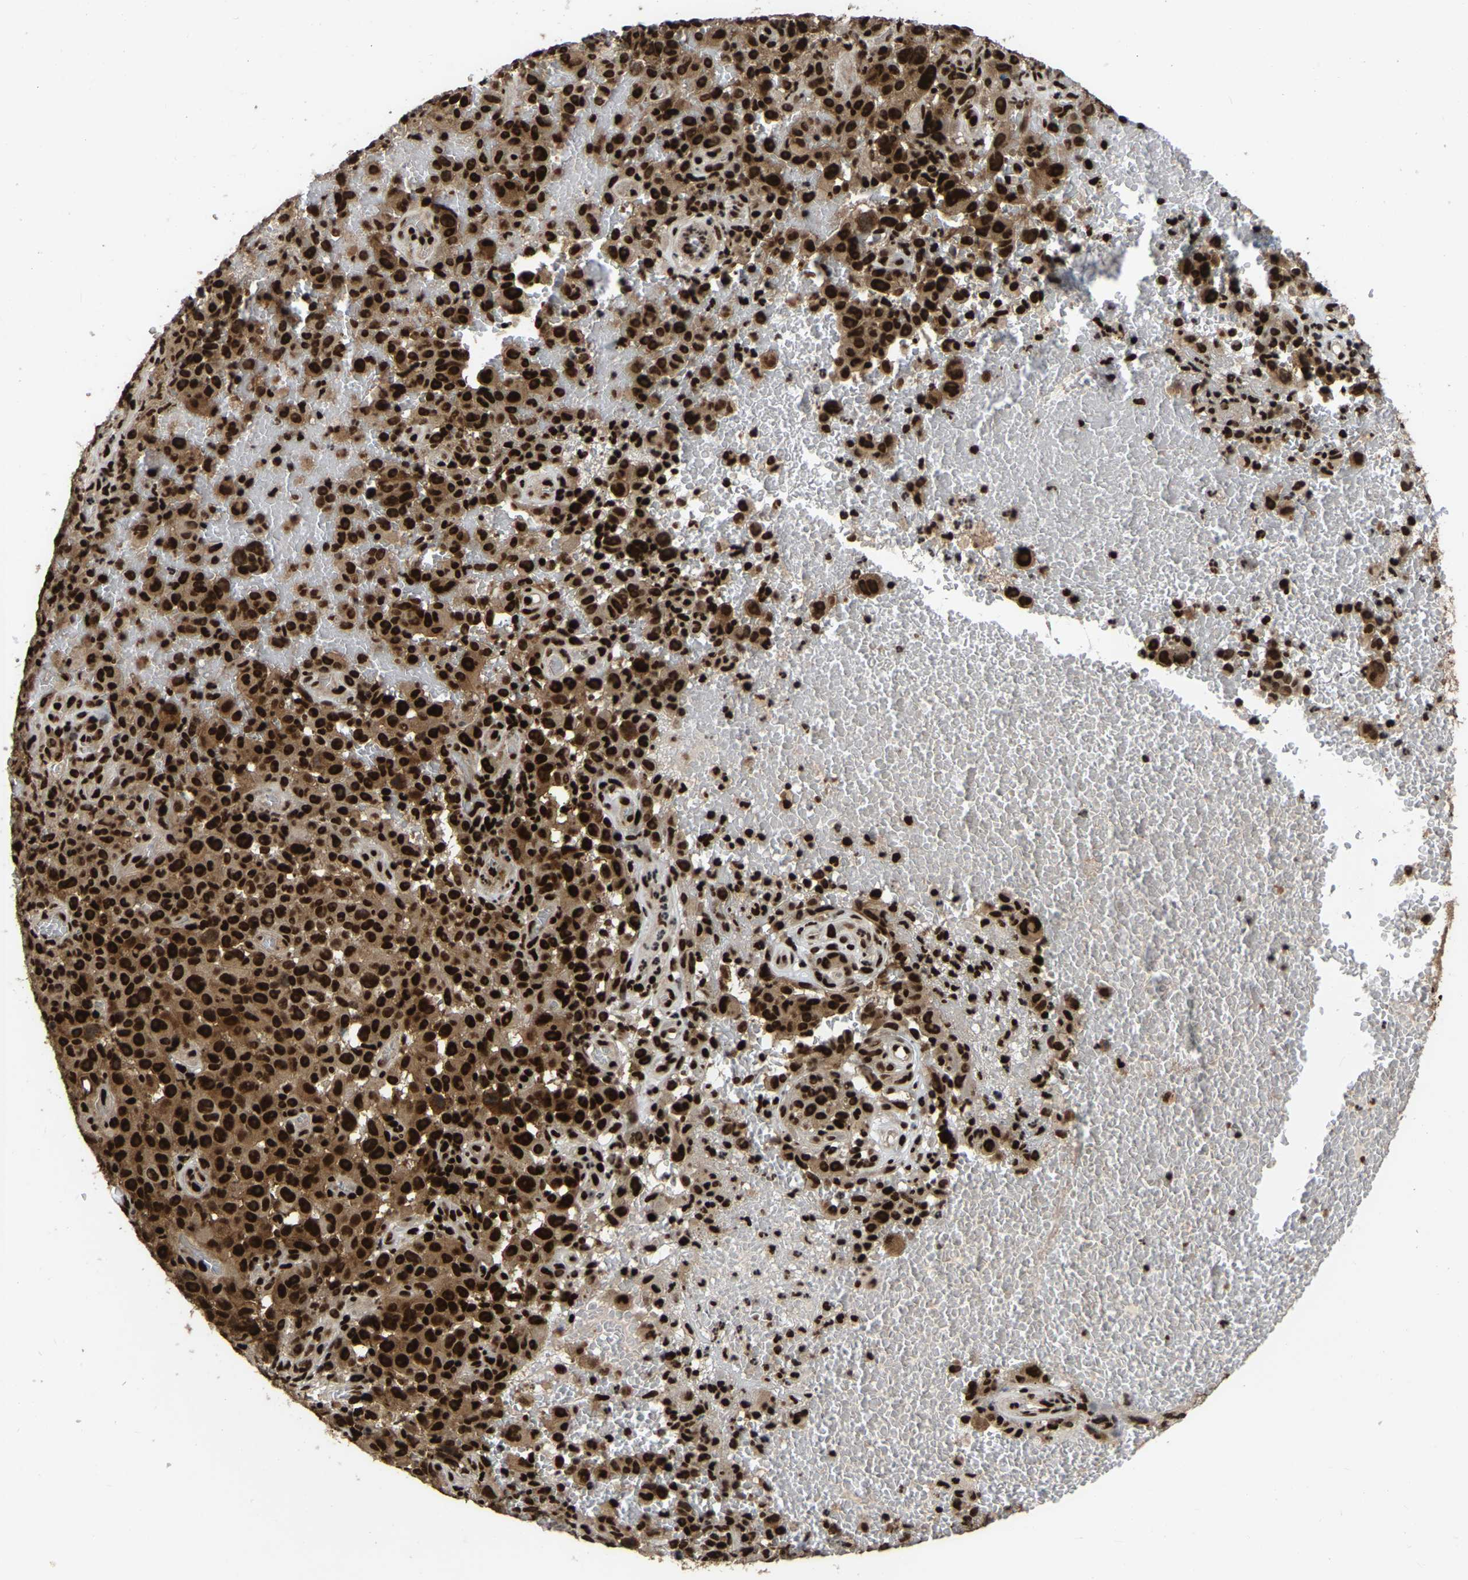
{"staining": {"intensity": "strong", "quantity": ">75%", "location": "nuclear"}, "tissue": "melanoma", "cell_type": "Tumor cells", "image_type": "cancer", "snomed": [{"axis": "morphology", "description": "Malignant melanoma, NOS"}, {"axis": "topography", "description": "Skin"}], "caption": "Melanoma was stained to show a protein in brown. There is high levels of strong nuclear expression in about >75% of tumor cells.", "gene": "TBL1XR1", "patient": {"sex": "female", "age": 82}}